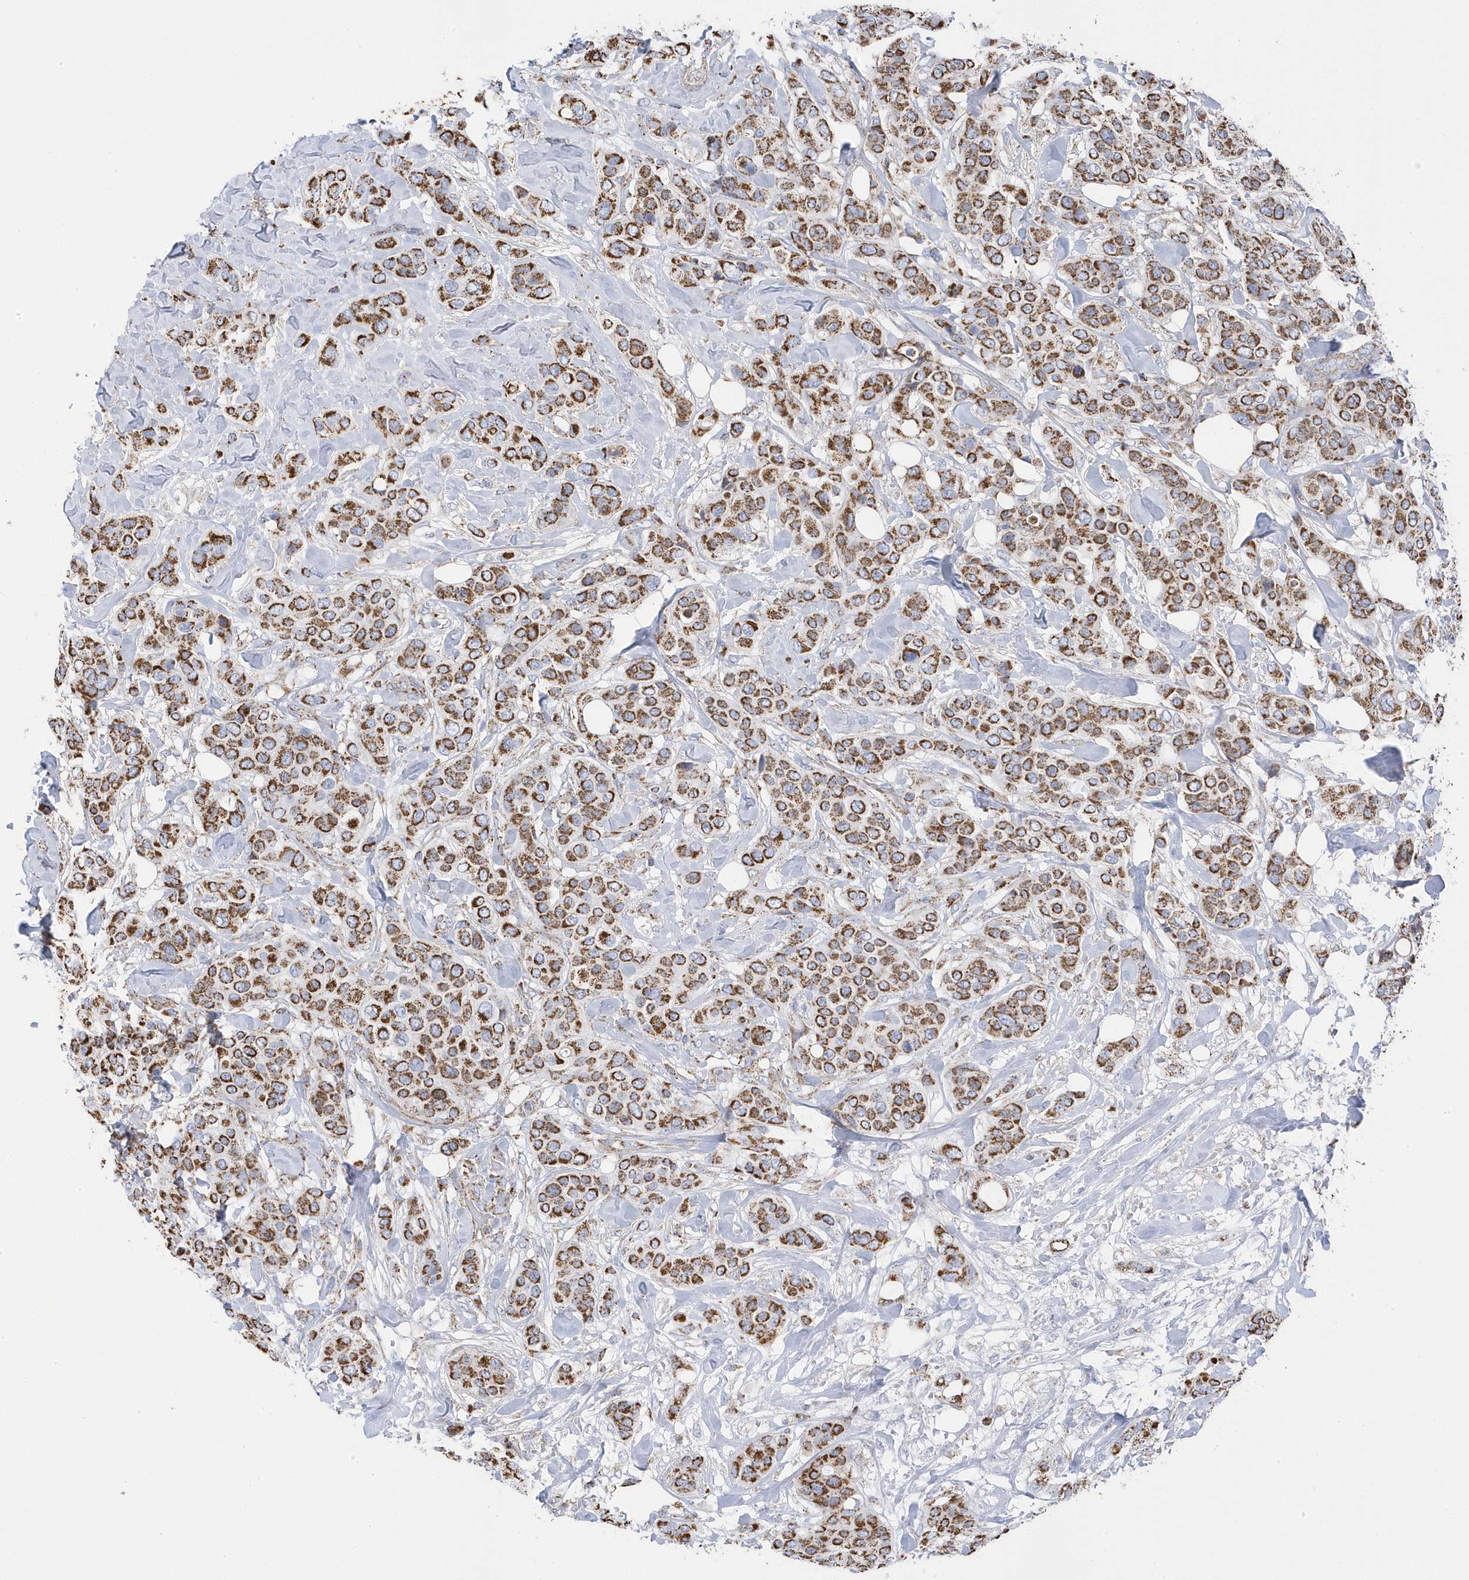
{"staining": {"intensity": "moderate", "quantity": ">75%", "location": "cytoplasmic/membranous"}, "tissue": "breast cancer", "cell_type": "Tumor cells", "image_type": "cancer", "snomed": [{"axis": "morphology", "description": "Lobular carcinoma"}, {"axis": "topography", "description": "Breast"}], "caption": "An immunohistochemistry micrograph of tumor tissue is shown. Protein staining in brown highlights moderate cytoplasmic/membranous positivity in breast cancer (lobular carcinoma) within tumor cells.", "gene": "GTPBP8", "patient": {"sex": "female", "age": 51}}